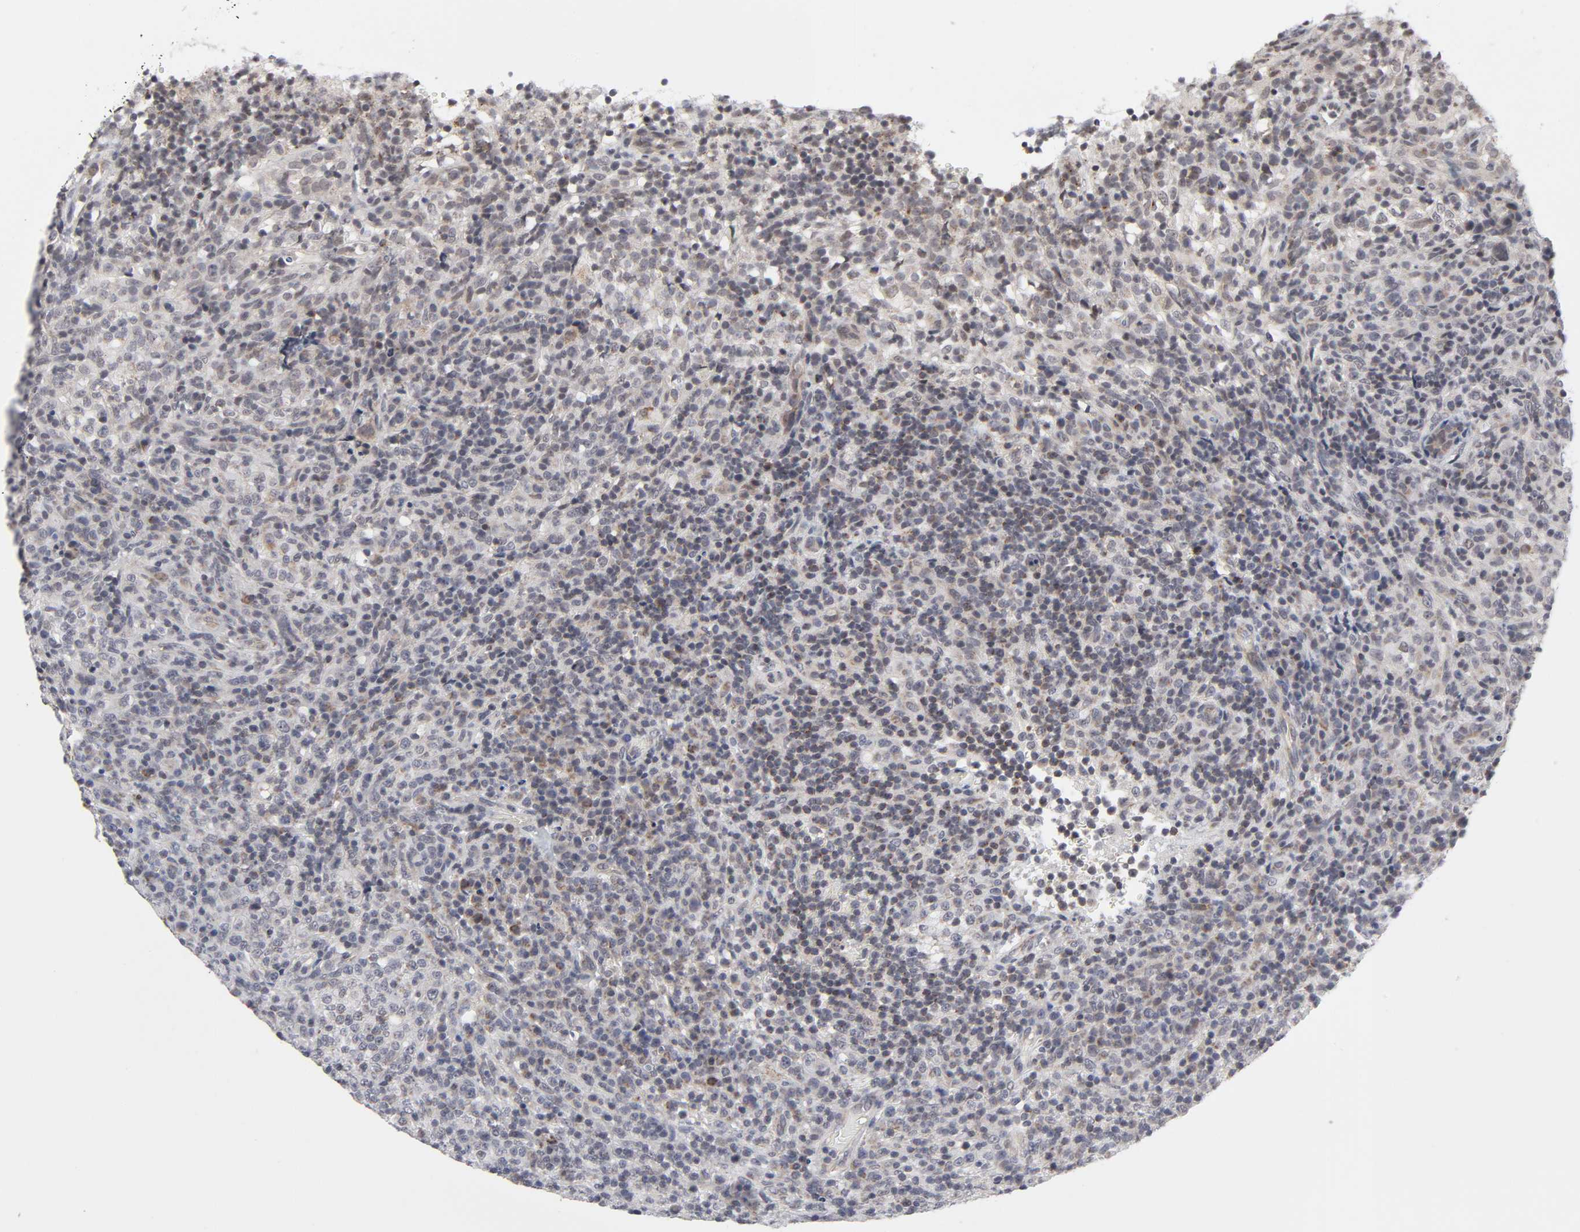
{"staining": {"intensity": "weak", "quantity": "<25%", "location": "cytoplasmic/membranous"}, "tissue": "lymphoma", "cell_type": "Tumor cells", "image_type": "cancer", "snomed": [{"axis": "morphology", "description": "Malignant lymphoma, non-Hodgkin's type, High grade"}, {"axis": "topography", "description": "Lymph node"}], "caption": "Immunohistochemistry of lymphoma shows no expression in tumor cells. Nuclei are stained in blue.", "gene": "AUH", "patient": {"sex": "female", "age": 76}}